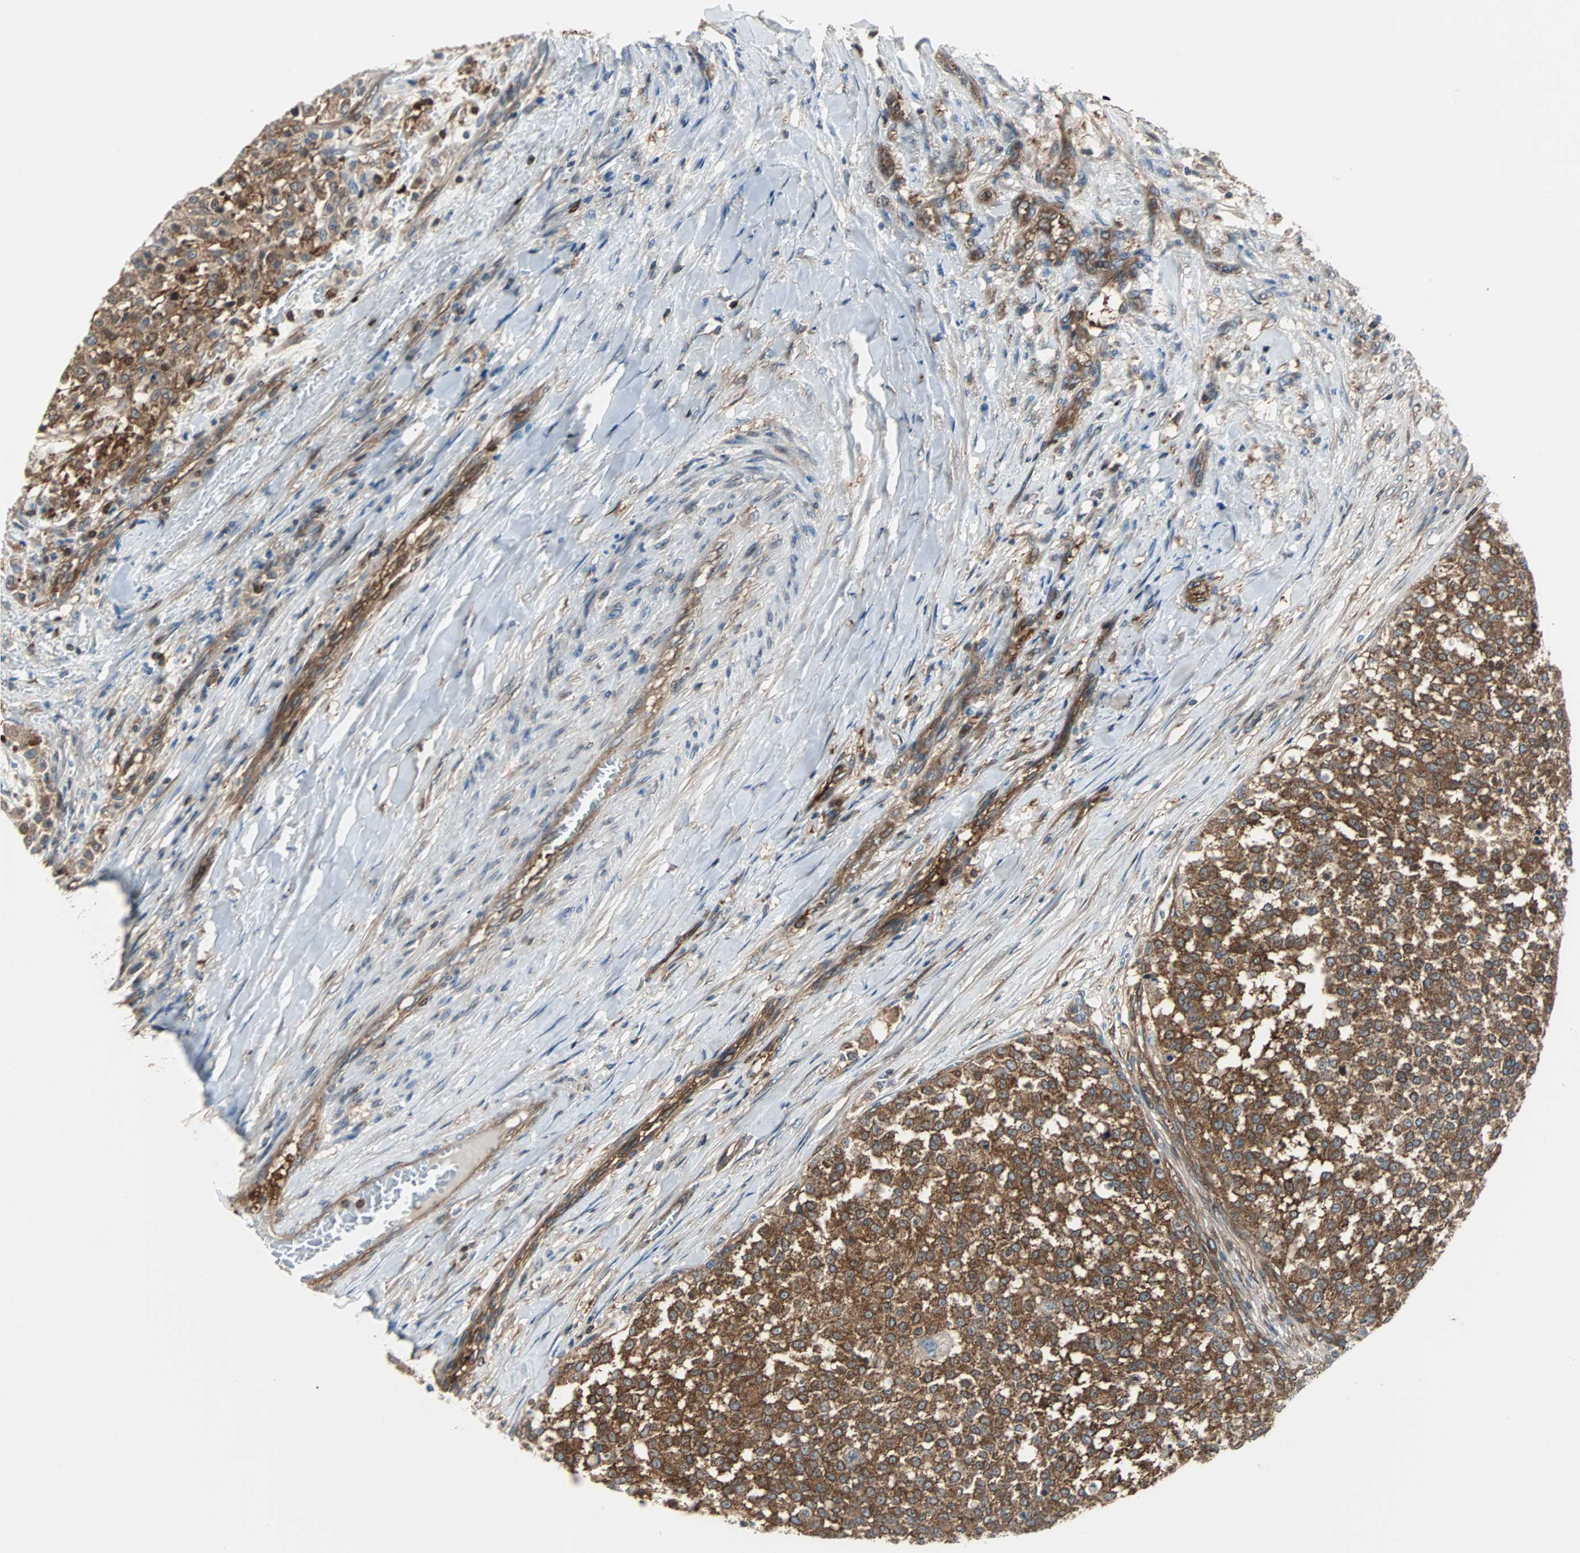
{"staining": {"intensity": "strong", "quantity": ">75%", "location": "cytoplasmic/membranous"}, "tissue": "testis cancer", "cell_type": "Tumor cells", "image_type": "cancer", "snomed": [{"axis": "morphology", "description": "Seminoma, NOS"}, {"axis": "topography", "description": "Testis"}], "caption": "Human testis cancer (seminoma) stained for a protein (brown) shows strong cytoplasmic/membranous positive positivity in about >75% of tumor cells.", "gene": "RELA", "patient": {"sex": "male", "age": 59}}